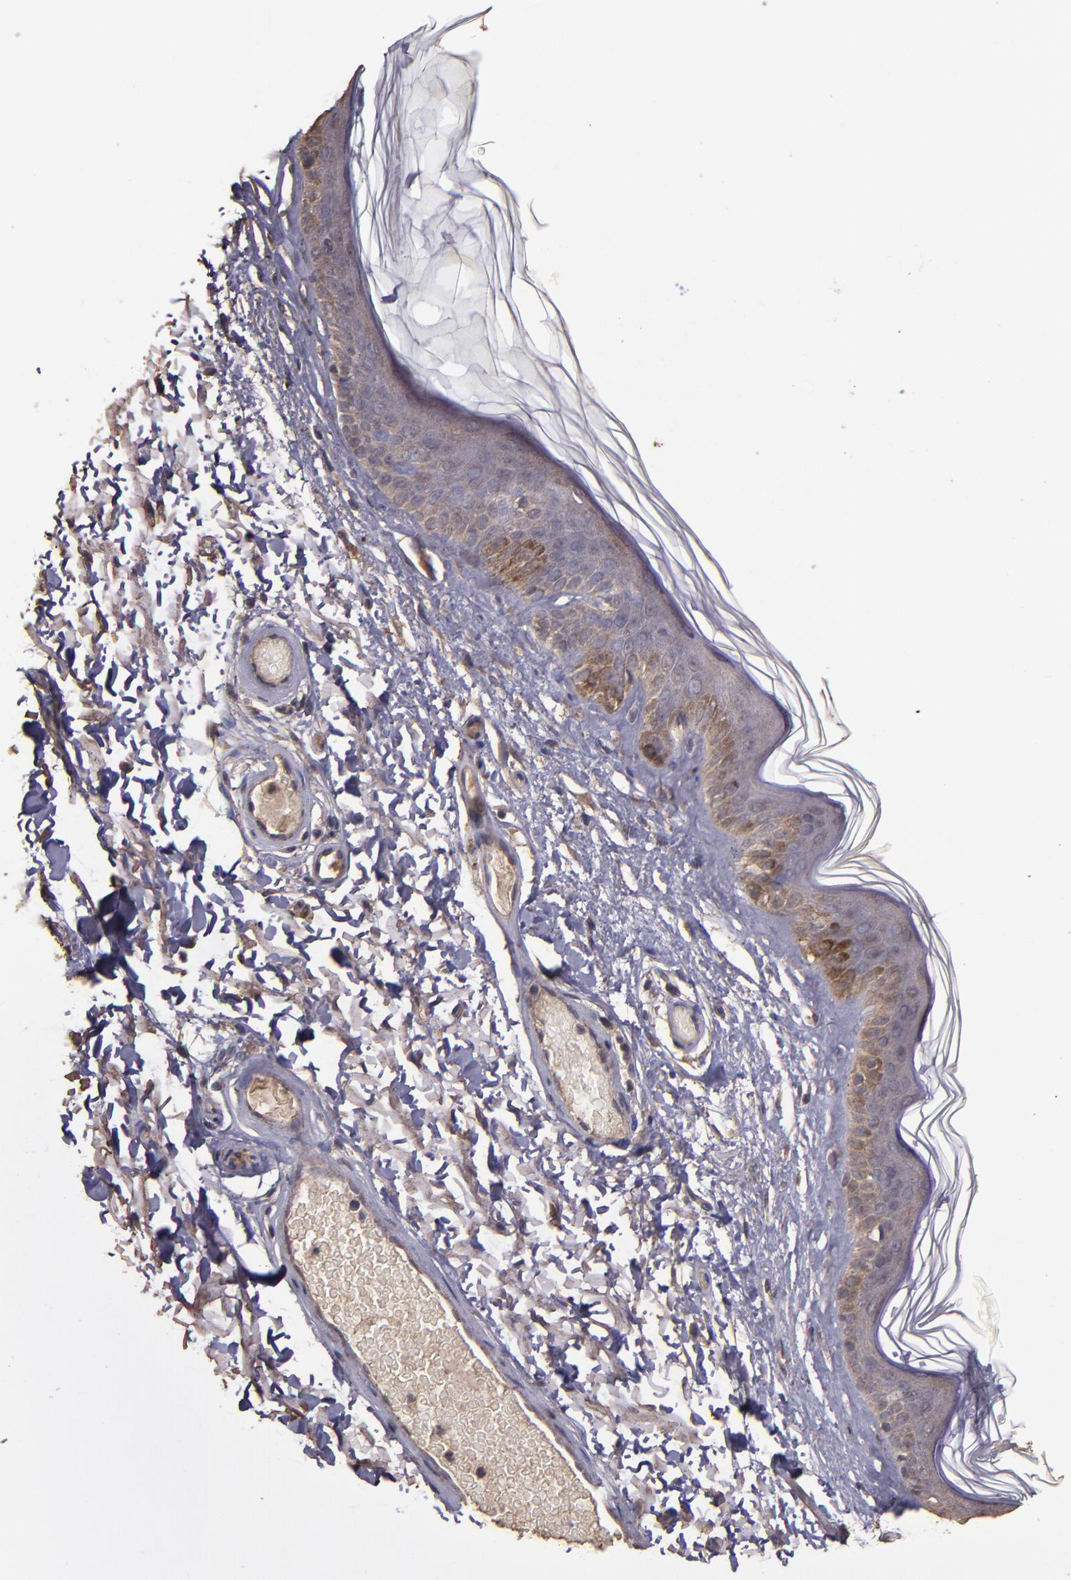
{"staining": {"intensity": "weak", "quantity": ">75%", "location": "cytoplasmic/membranous"}, "tissue": "skin", "cell_type": "Fibroblasts", "image_type": "normal", "snomed": [{"axis": "morphology", "description": "Normal tissue, NOS"}, {"axis": "topography", "description": "Skin"}], "caption": "IHC staining of benign skin, which exhibits low levels of weak cytoplasmic/membranous expression in about >75% of fibroblasts indicating weak cytoplasmic/membranous protein staining. The staining was performed using DAB (brown) for protein detection and nuclei were counterstained in hematoxylin (blue).", "gene": "HECTD1", "patient": {"sex": "male", "age": 63}}